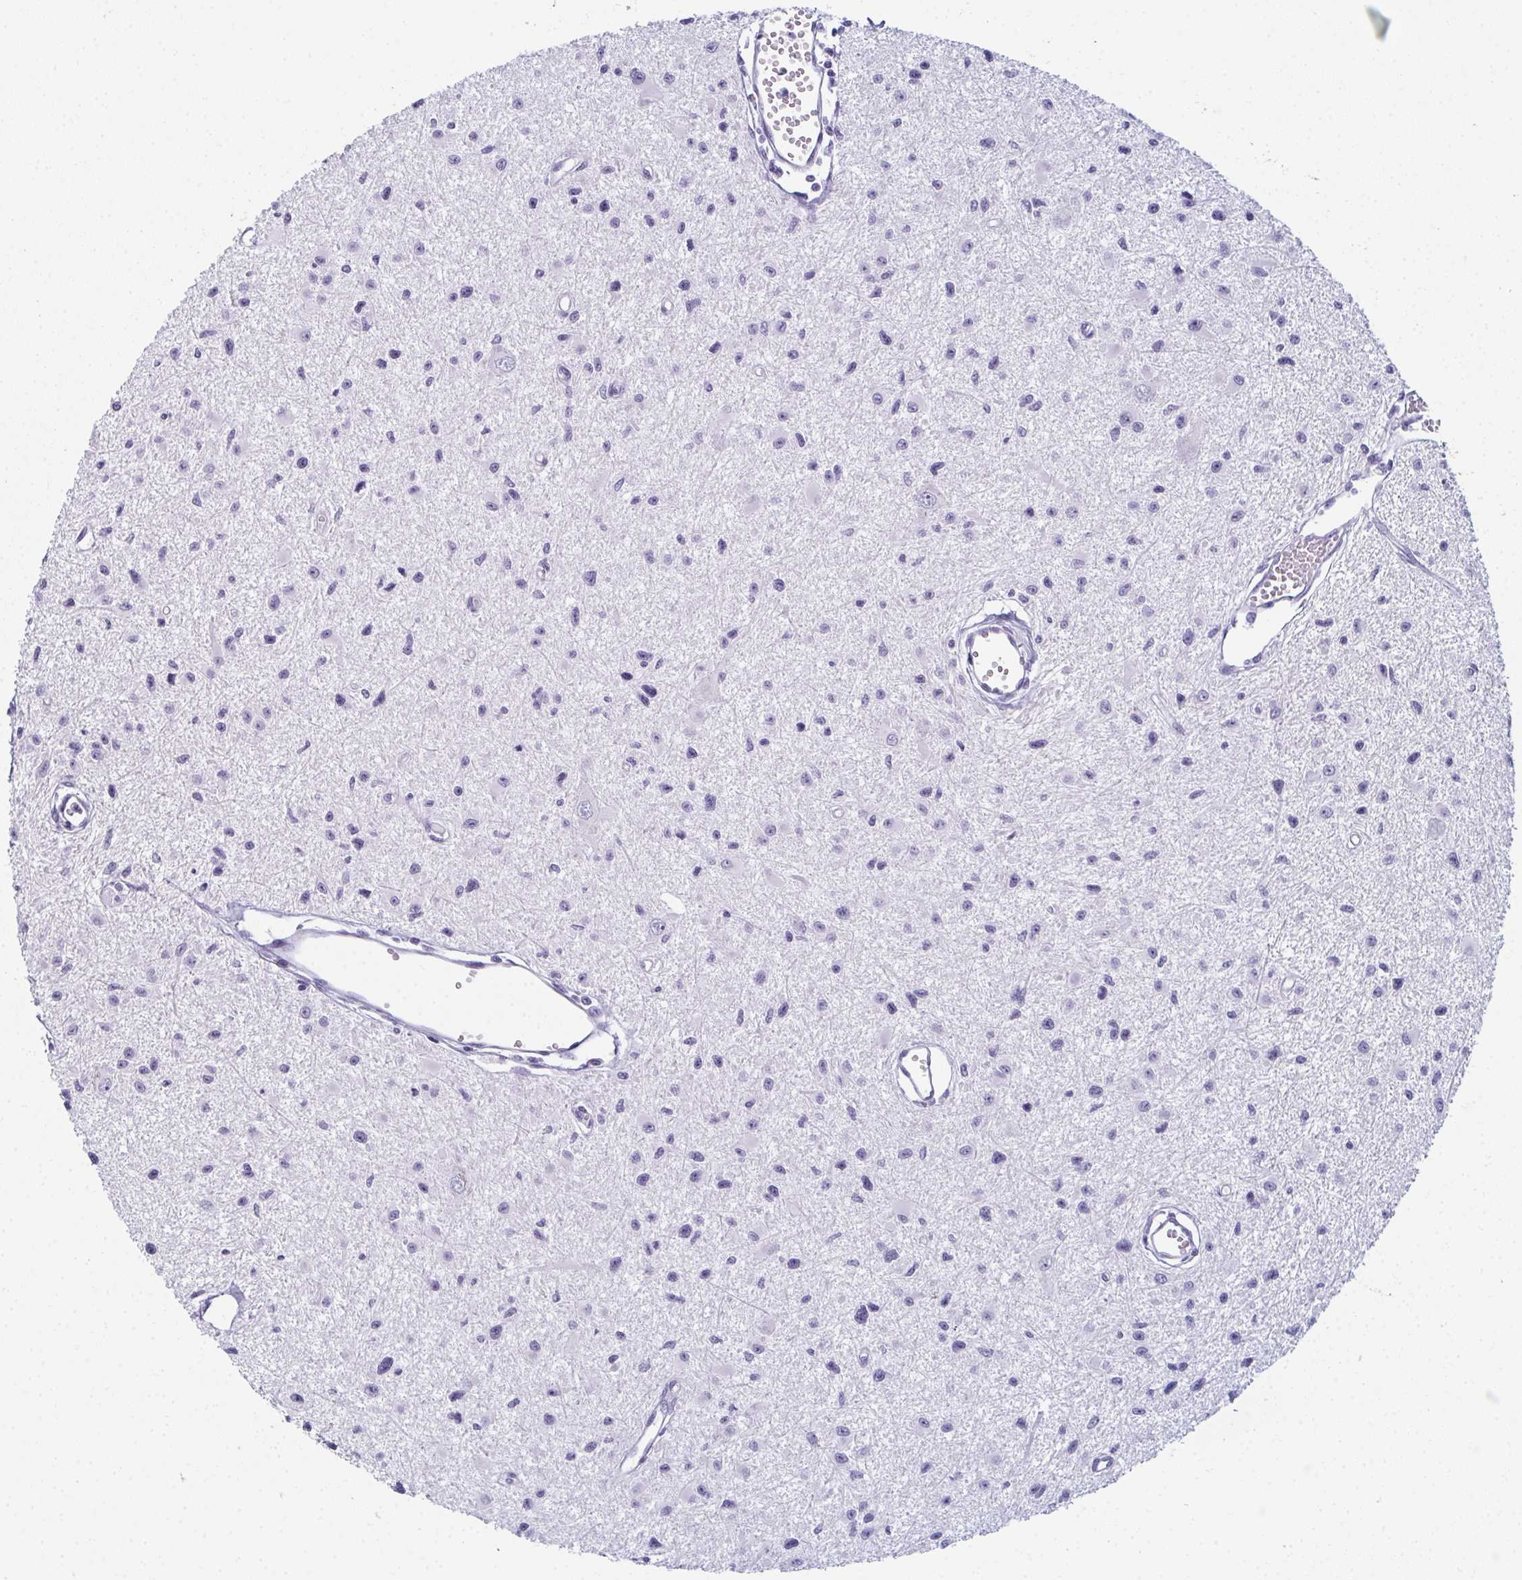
{"staining": {"intensity": "negative", "quantity": "none", "location": "none"}, "tissue": "glioma", "cell_type": "Tumor cells", "image_type": "cancer", "snomed": [{"axis": "morphology", "description": "Glioma, malignant, High grade"}, {"axis": "topography", "description": "Brain"}], "caption": "The immunohistochemistry histopathology image has no significant expression in tumor cells of malignant glioma (high-grade) tissue. Nuclei are stained in blue.", "gene": "ENKUR", "patient": {"sex": "male", "age": 54}}